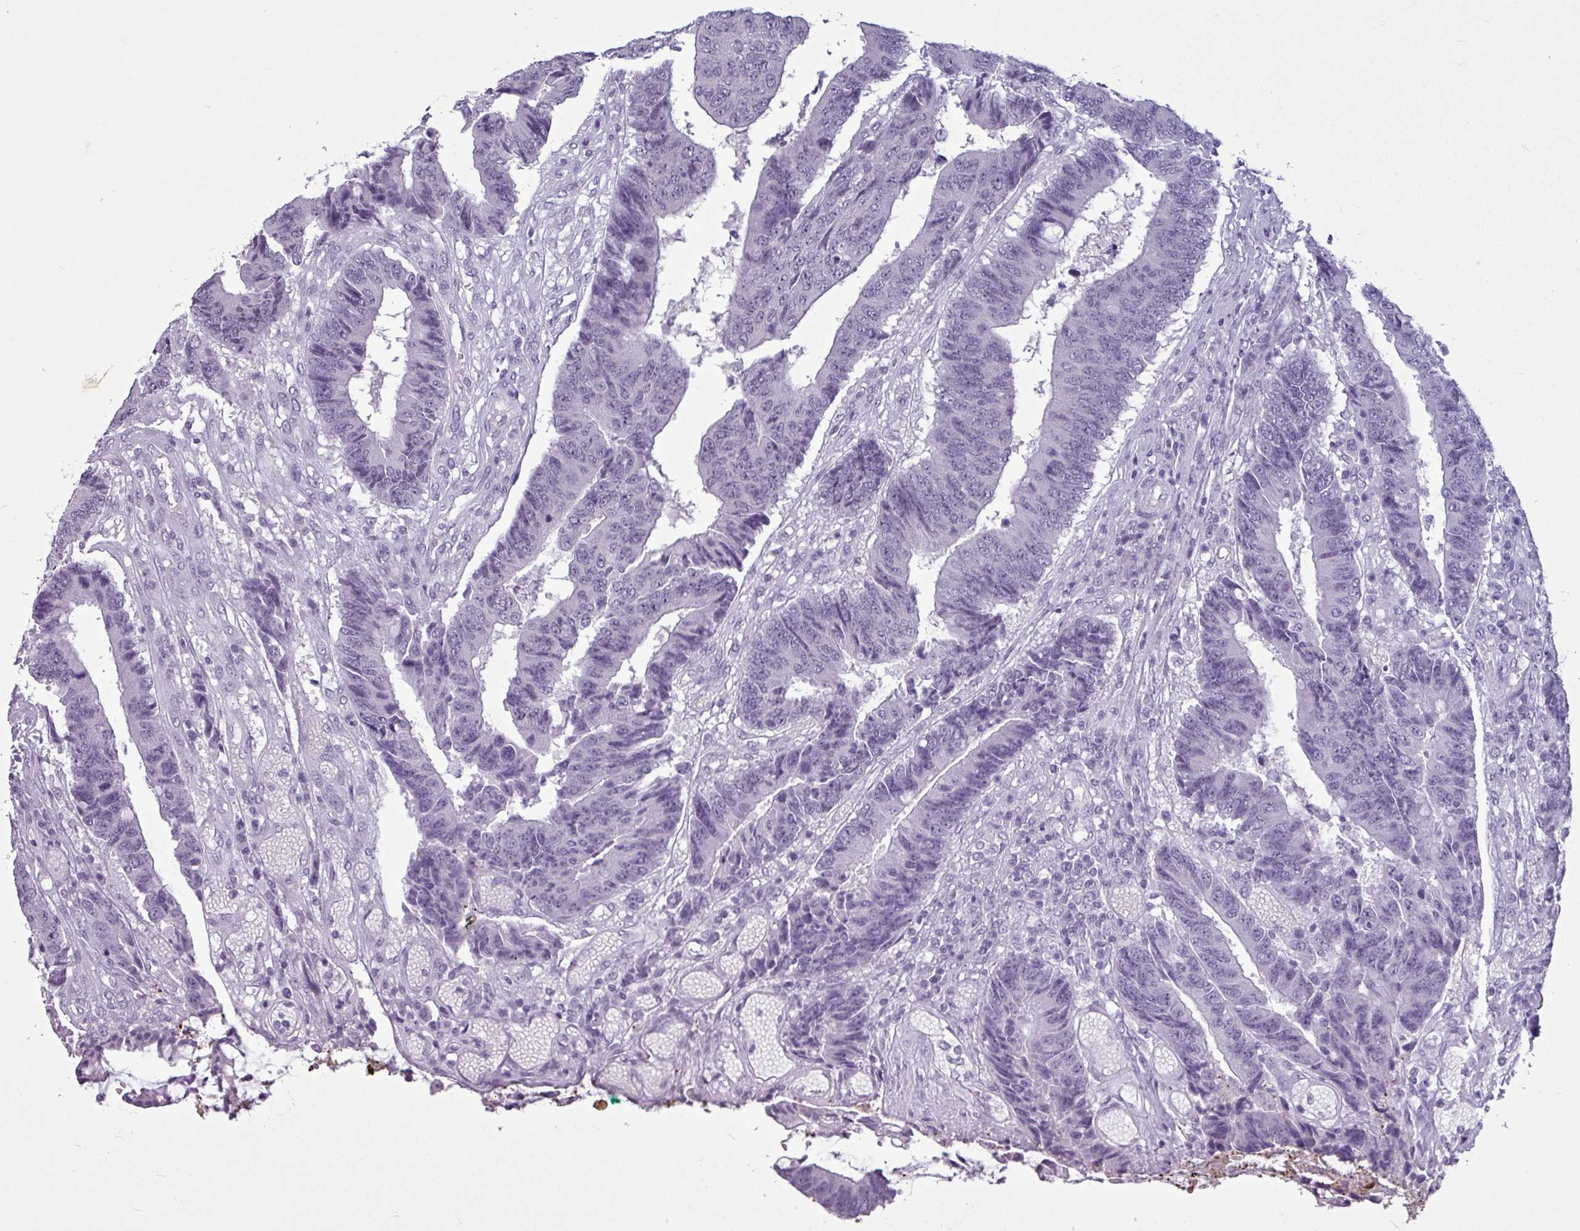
{"staining": {"intensity": "negative", "quantity": "none", "location": "none"}, "tissue": "colorectal cancer", "cell_type": "Tumor cells", "image_type": "cancer", "snomed": [{"axis": "morphology", "description": "Adenocarcinoma, NOS"}, {"axis": "topography", "description": "Rectum"}], "caption": "This is an immunohistochemistry micrograph of adenocarcinoma (colorectal). There is no staining in tumor cells.", "gene": "AMY2A", "patient": {"sex": "male", "age": 84}}